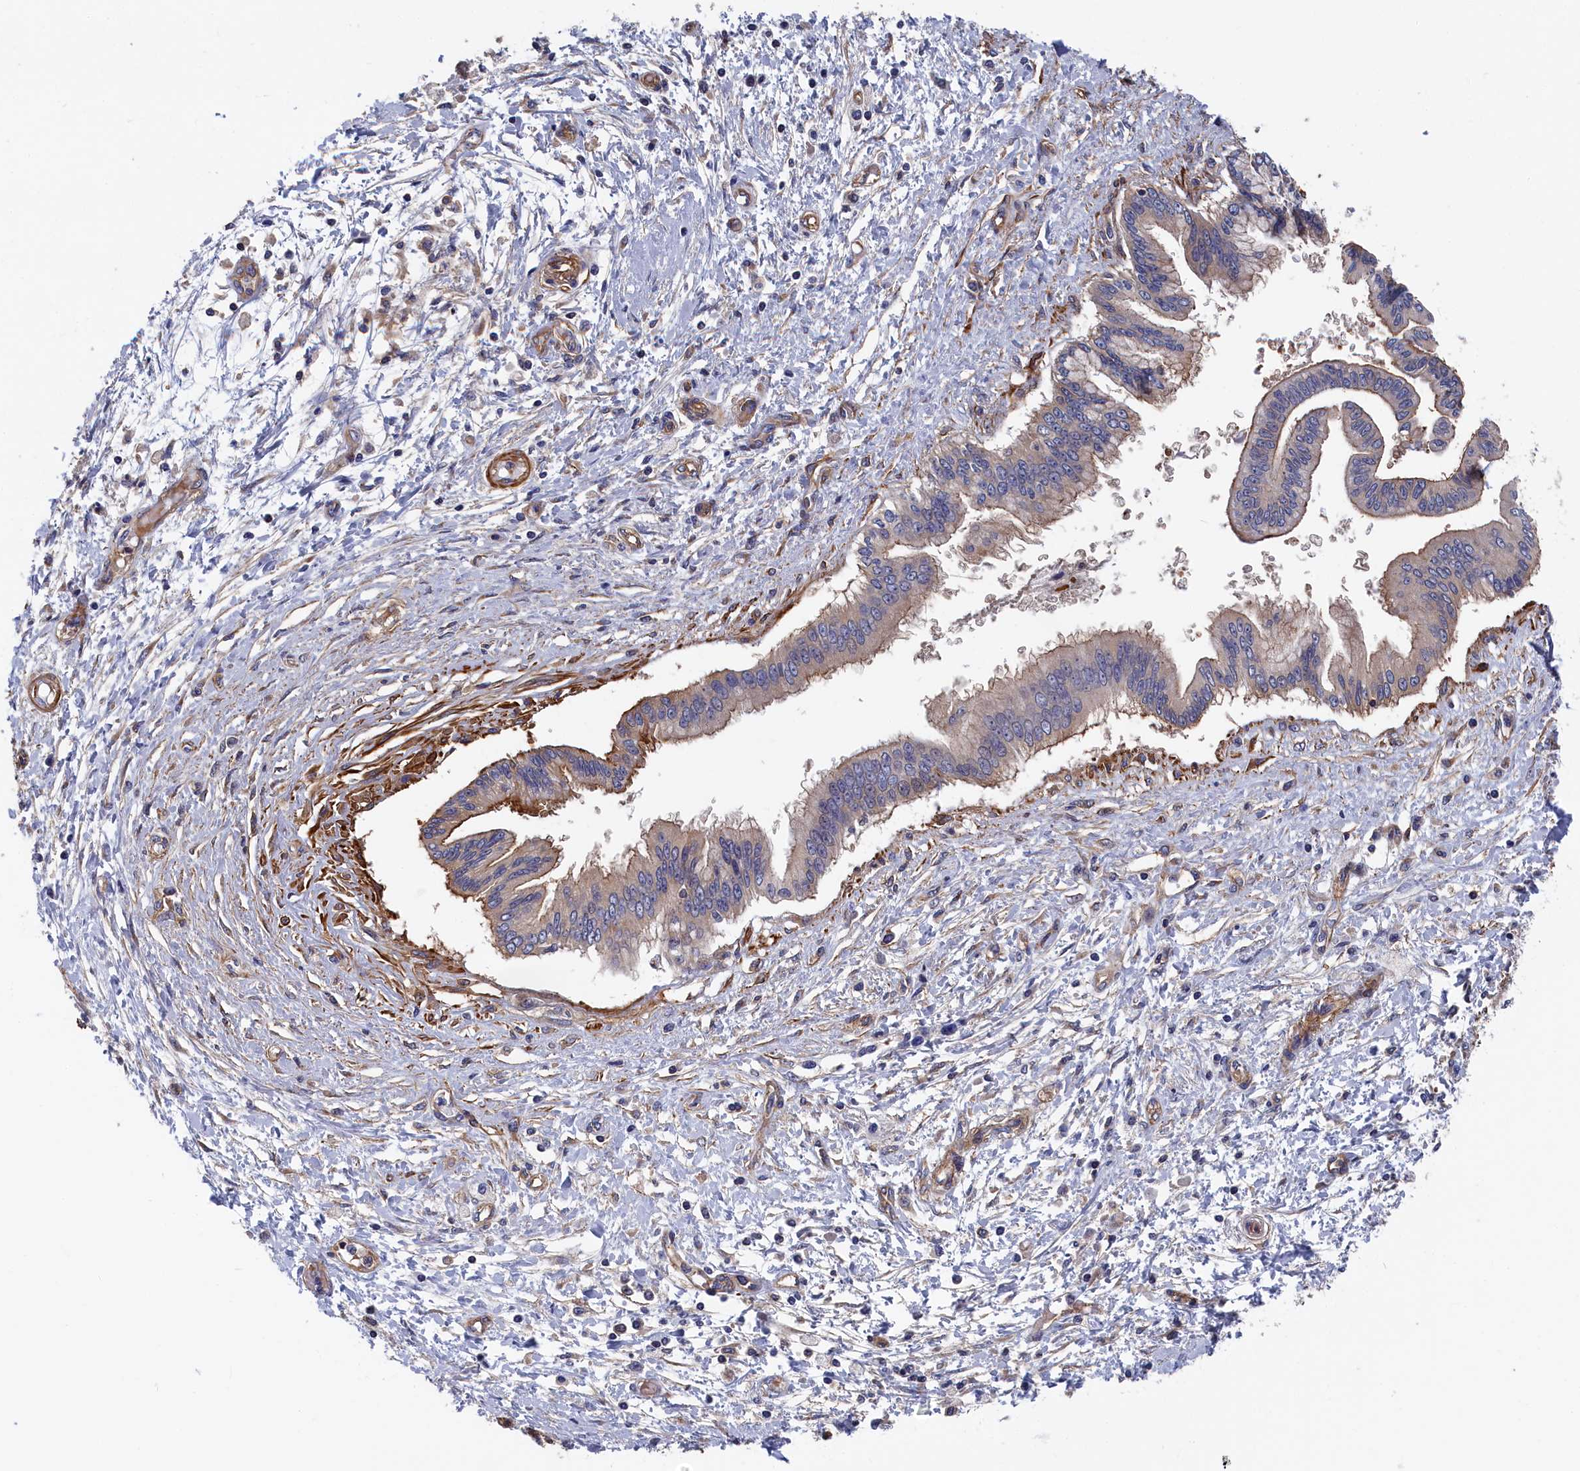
{"staining": {"intensity": "moderate", "quantity": "<25%", "location": "cytoplasmic/membranous"}, "tissue": "pancreatic cancer", "cell_type": "Tumor cells", "image_type": "cancer", "snomed": [{"axis": "morphology", "description": "Adenocarcinoma, NOS"}, {"axis": "topography", "description": "Pancreas"}], "caption": "A high-resolution histopathology image shows IHC staining of pancreatic cancer, which exhibits moderate cytoplasmic/membranous expression in about <25% of tumor cells.", "gene": "LDHD", "patient": {"sex": "male", "age": 46}}